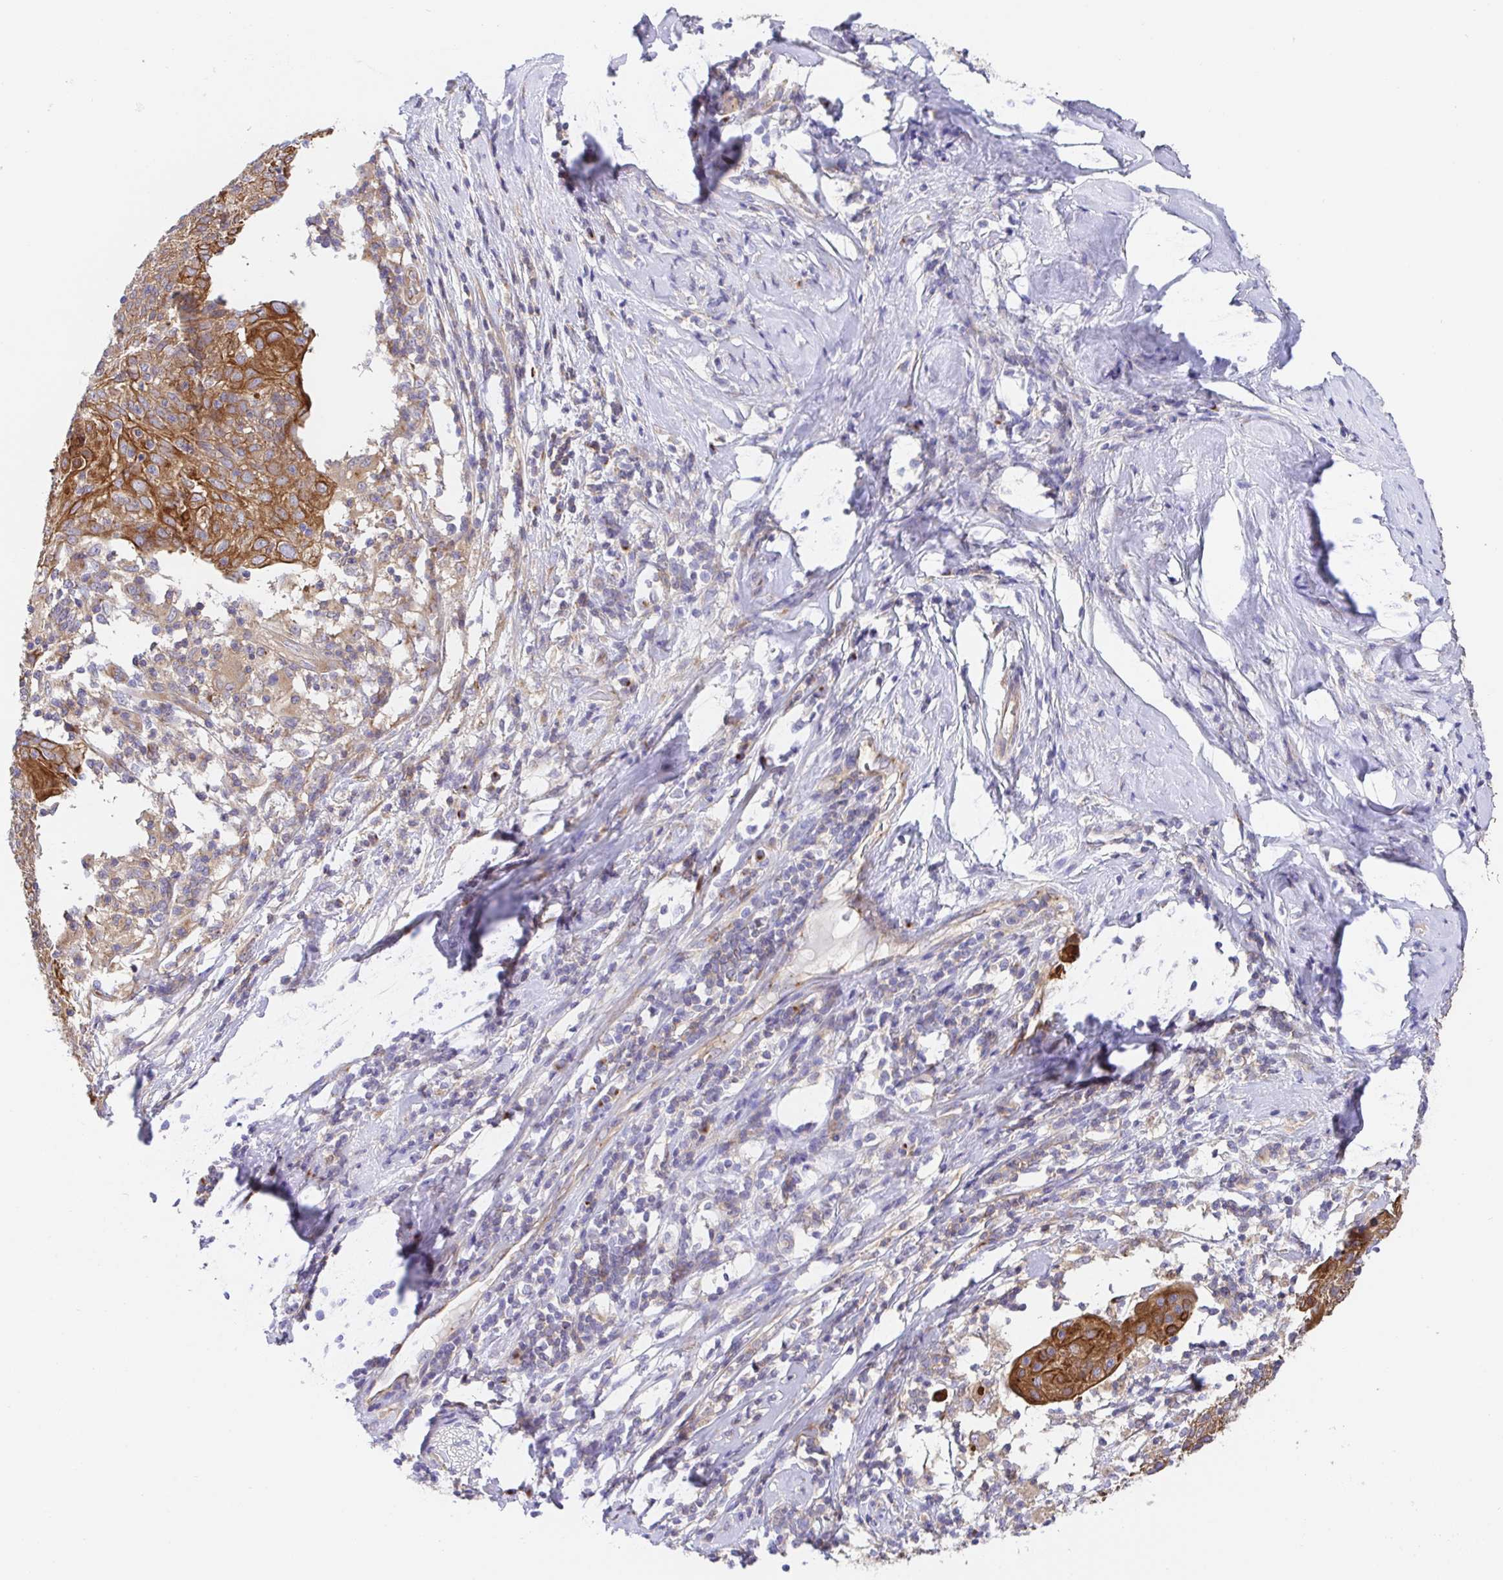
{"staining": {"intensity": "moderate", "quantity": ">75%", "location": "cytoplasmic/membranous"}, "tissue": "cervical cancer", "cell_type": "Tumor cells", "image_type": "cancer", "snomed": [{"axis": "morphology", "description": "Squamous cell carcinoma, NOS"}, {"axis": "topography", "description": "Cervix"}], "caption": "The immunohistochemical stain highlights moderate cytoplasmic/membranous expression in tumor cells of squamous cell carcinoma (cervical) tissue.", "gene": "GOLGA1", "patient": {"sex": "female", "age": 52}}